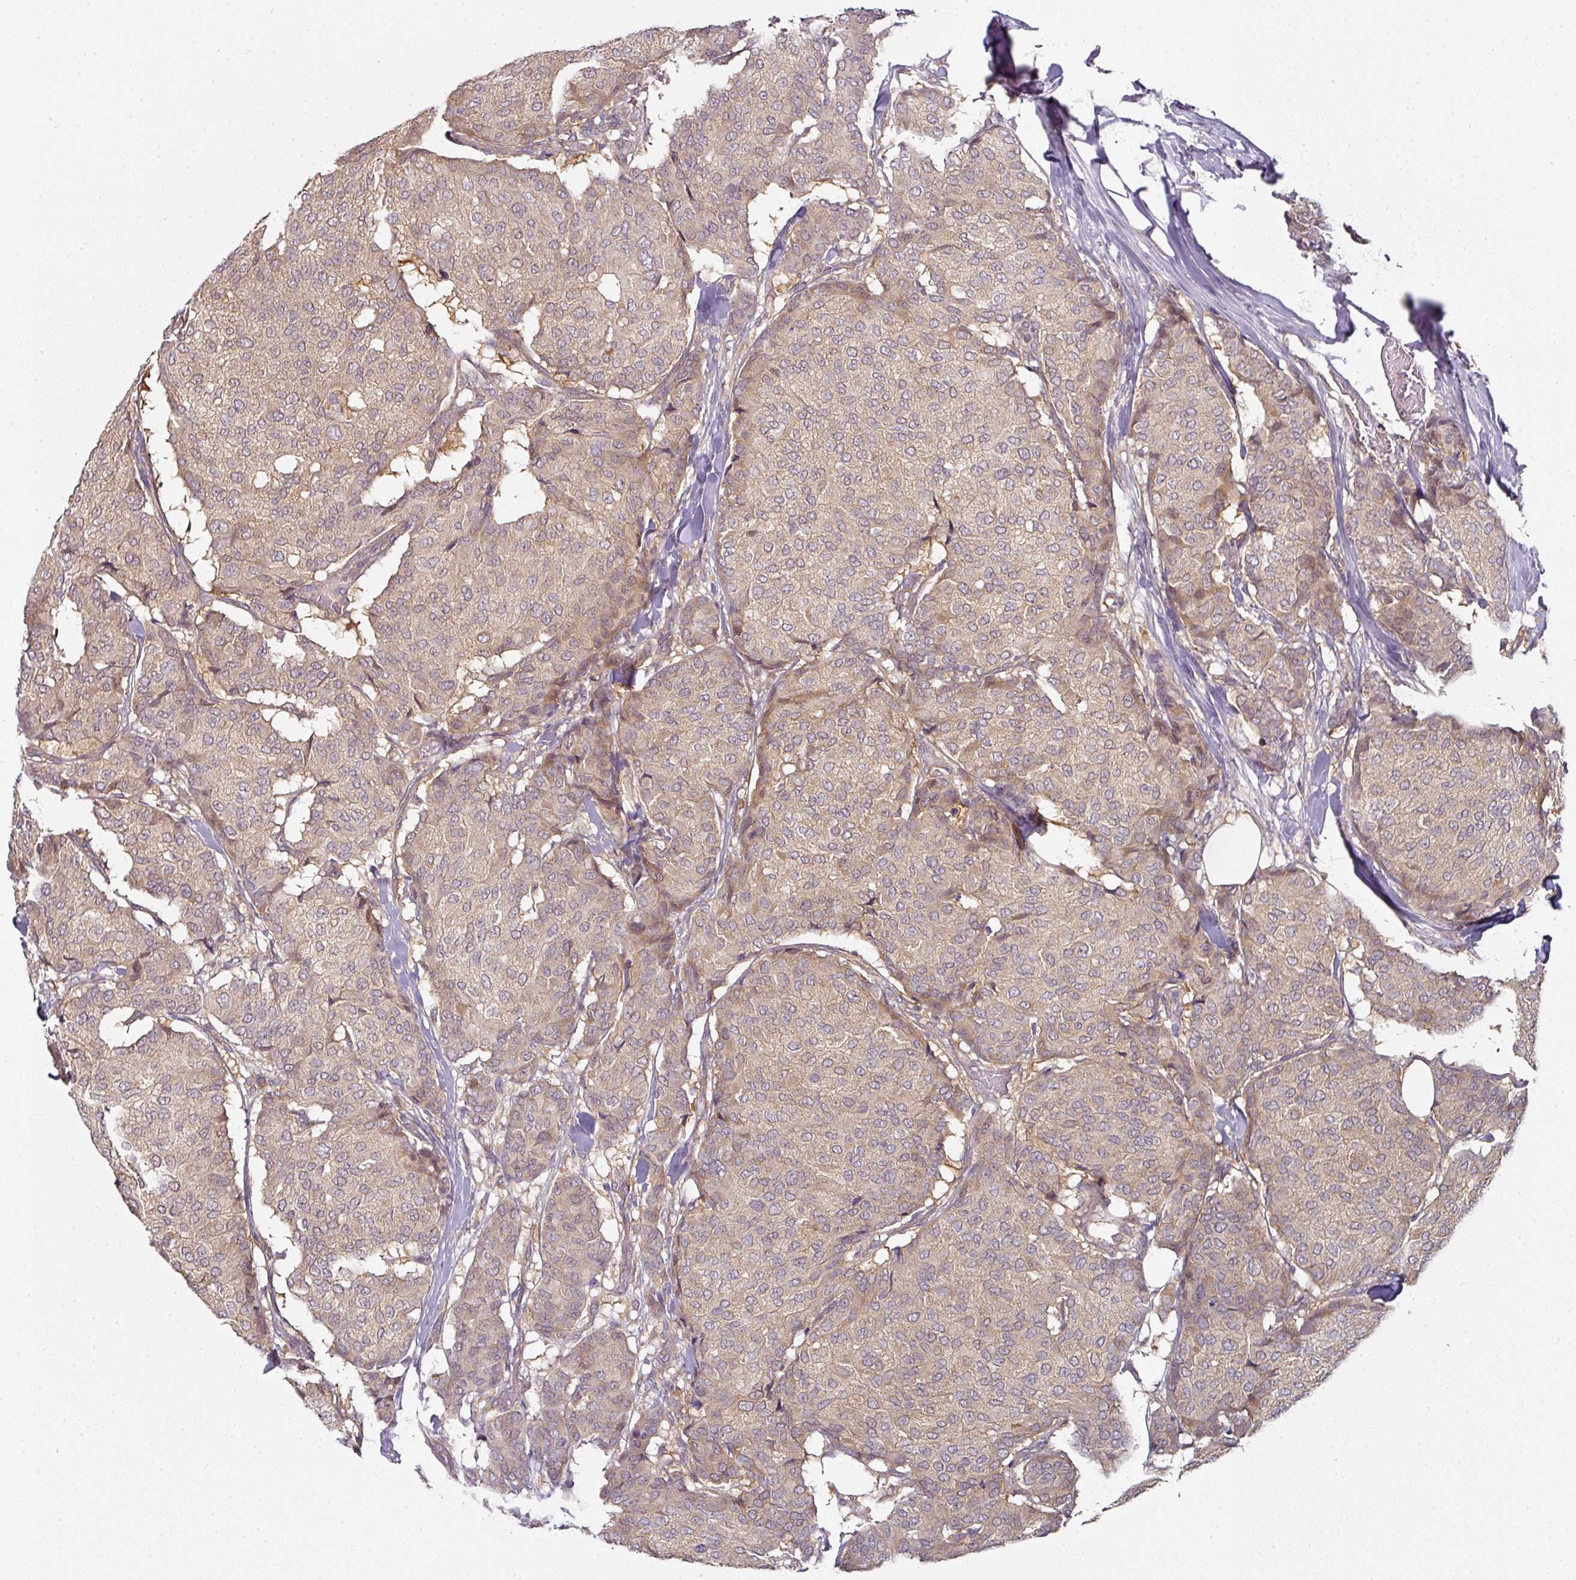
{"staining": {"intensity": "weak", "quantity": ">75%", "location": "cytoplasmic/membranous"}, "tissue": "breast cancer", "cell_type": "Tumor cells", "image_type": "cancer", "snomed": [{"axis": "morphology", "description": "Duct carcinoma"}, {"axis": "topography", "description": "Breast"}], "caption": "IHC of human breast cancer demonstrates low levels of weak cytoplasmic/membranous expression in approximately >75% of tumor cells.", "gene": "MAP2K2", "patient": {"sex": "female", "age": 75}}